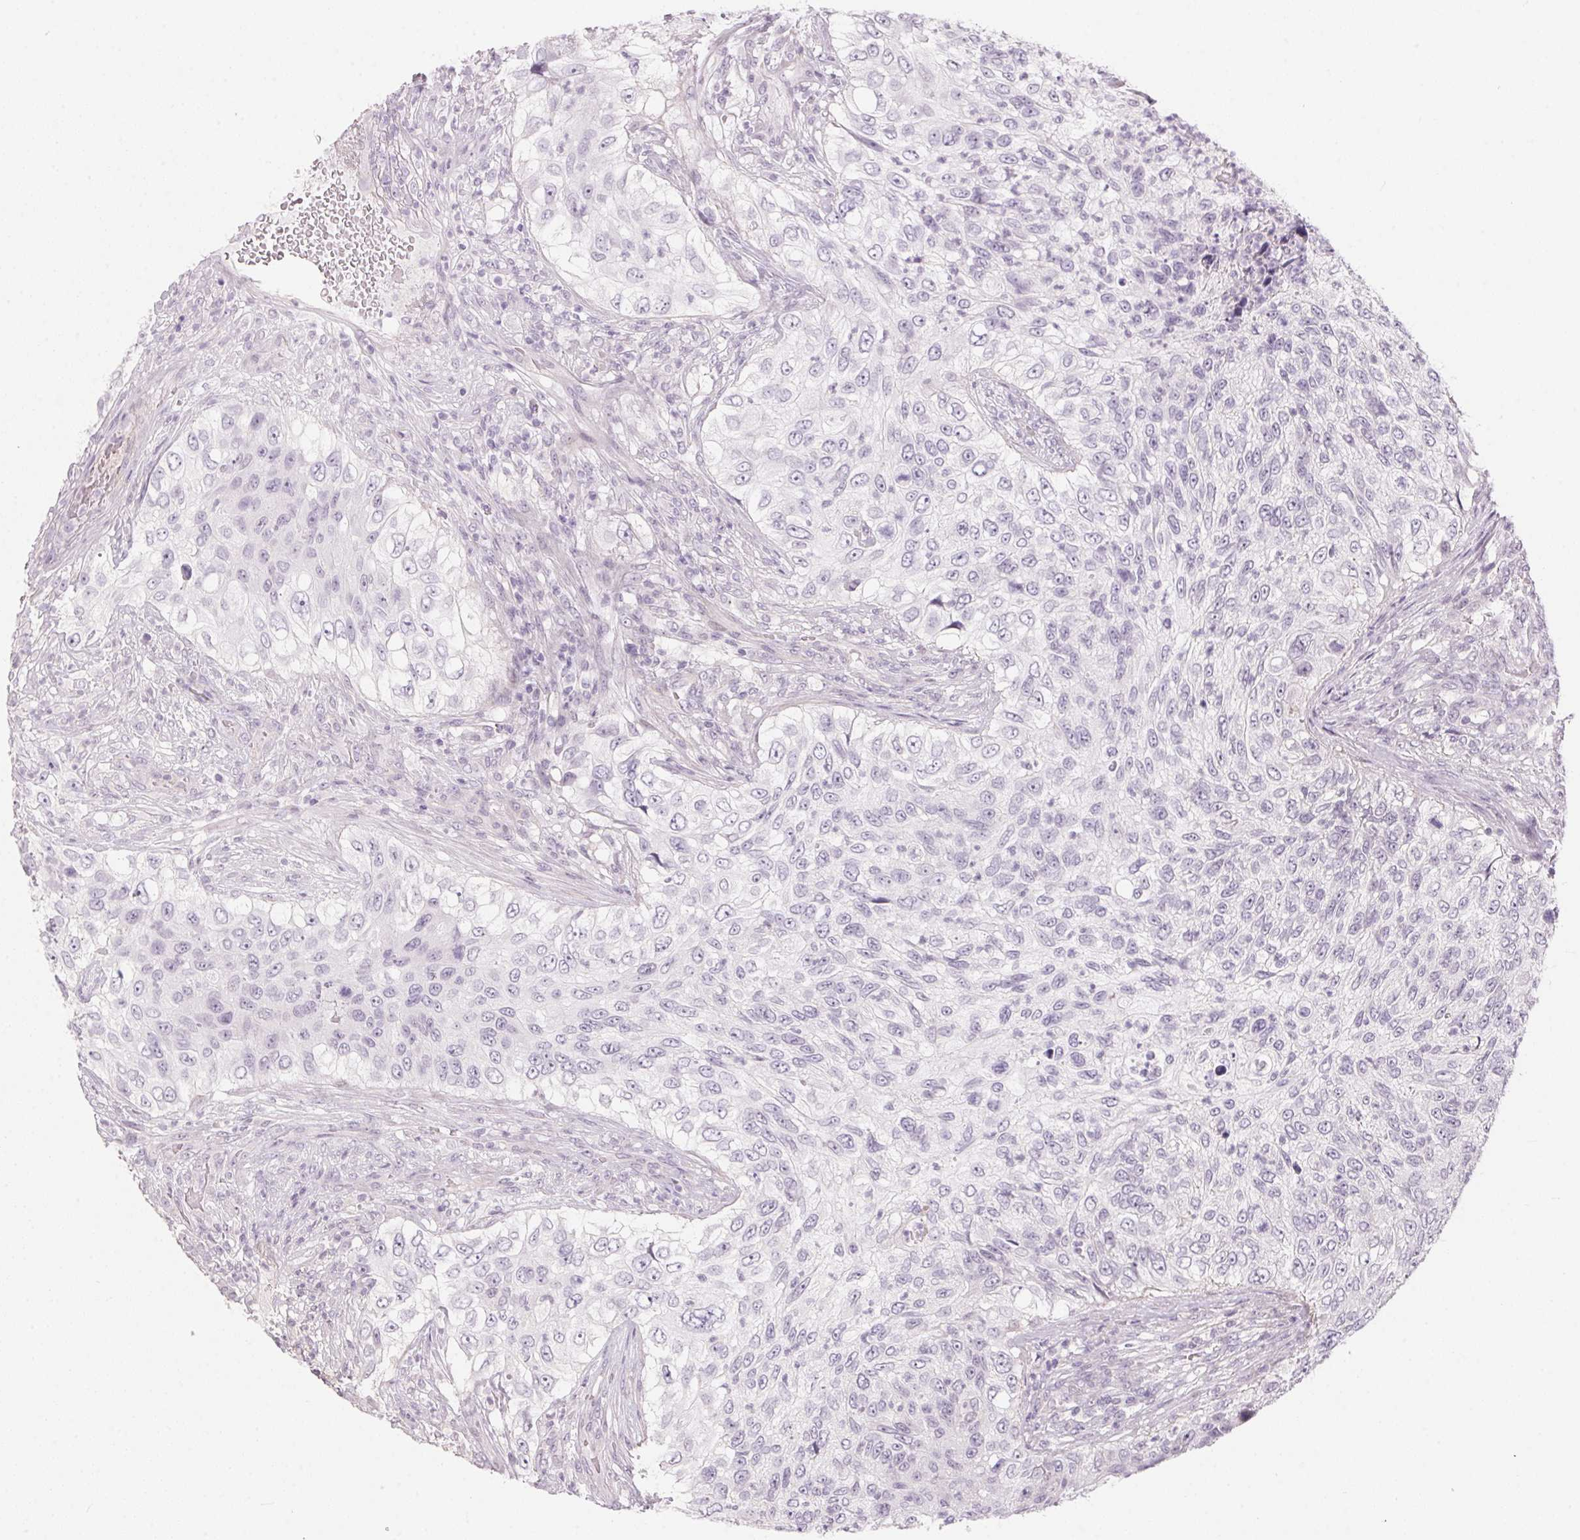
{"staining": {"intensity": "negative", "quantity": "none", "location": "none"}, "tissue": "urothelial cancer", "cell_type": "Tumor cells", "image_type": "cancer", "snomed": [{"axis": "morphology", "description": "Urothelial carcinoma, High grade"}, {"axis": "topography", "description": "Urinary bladder"}], "caption": "An image of high-grade urothelial carcinoma stained for a protein exhibits no brown staining in tumor cells.", "gene": "GDAP1L1", "patient": {"sex": "female", "age": 60}}